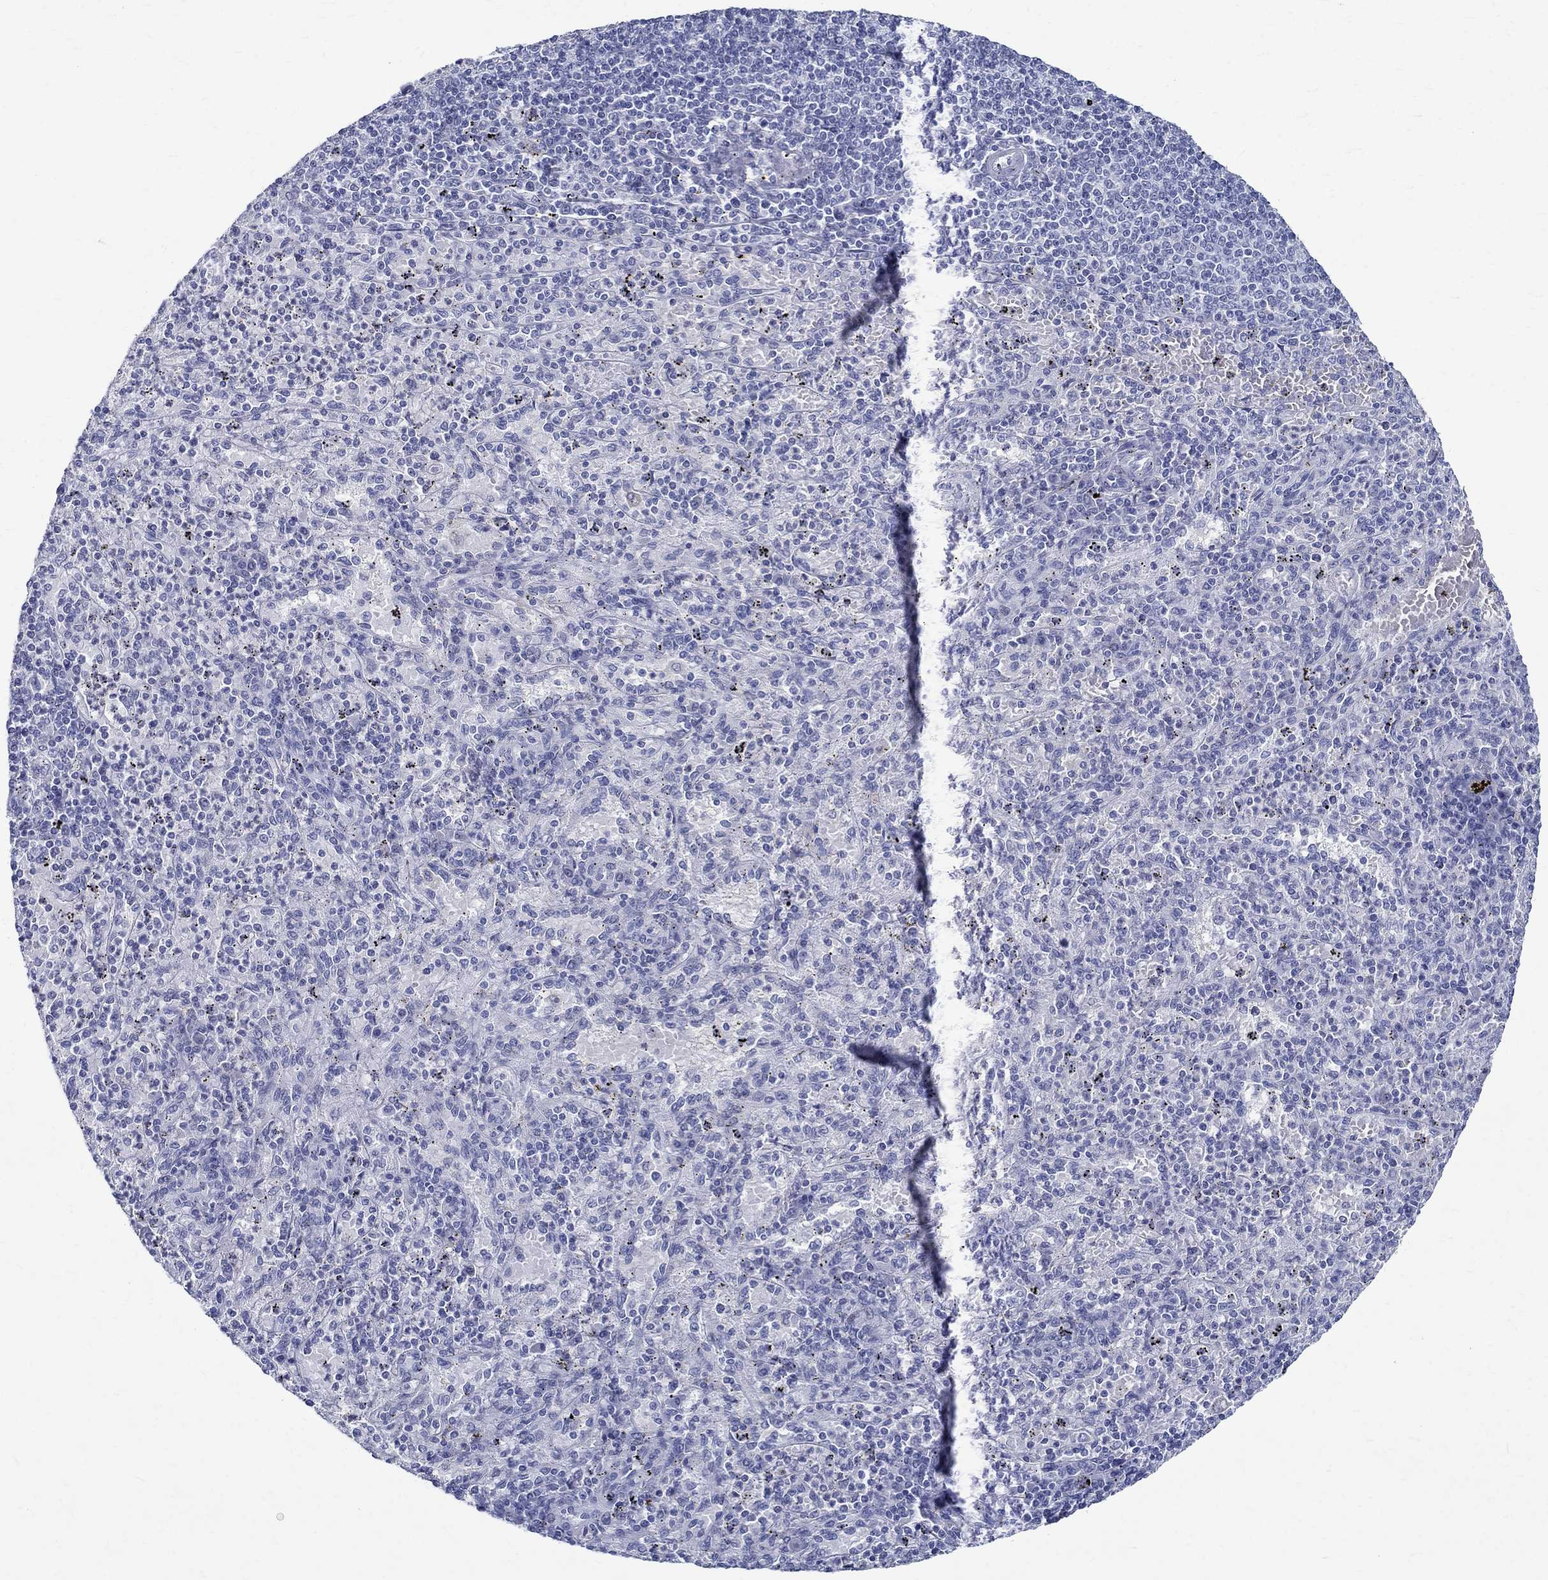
{"staining": {"intensity": "negative", "quantity": "none", "location": "none"}, "tissue": "spleen", "cell_type": "Cells in red pulp", "image_type": "normal", "snomed": [{"axis": "morphology", "description": "Normal tissue, NOS"}, {"axis": "topography", "description": "Spleen"}], "caption": "Immunohistochemical staining of benign human spleen demonstrates no significant staining in cells in red pulp. Brightfield microscopy of immunohistochemistry stained with DAB (brown) and hematoxylin (blue), captured at high magnification.", "gene": "BSPRY", "patient": {"sex": "male", "age": 60}}